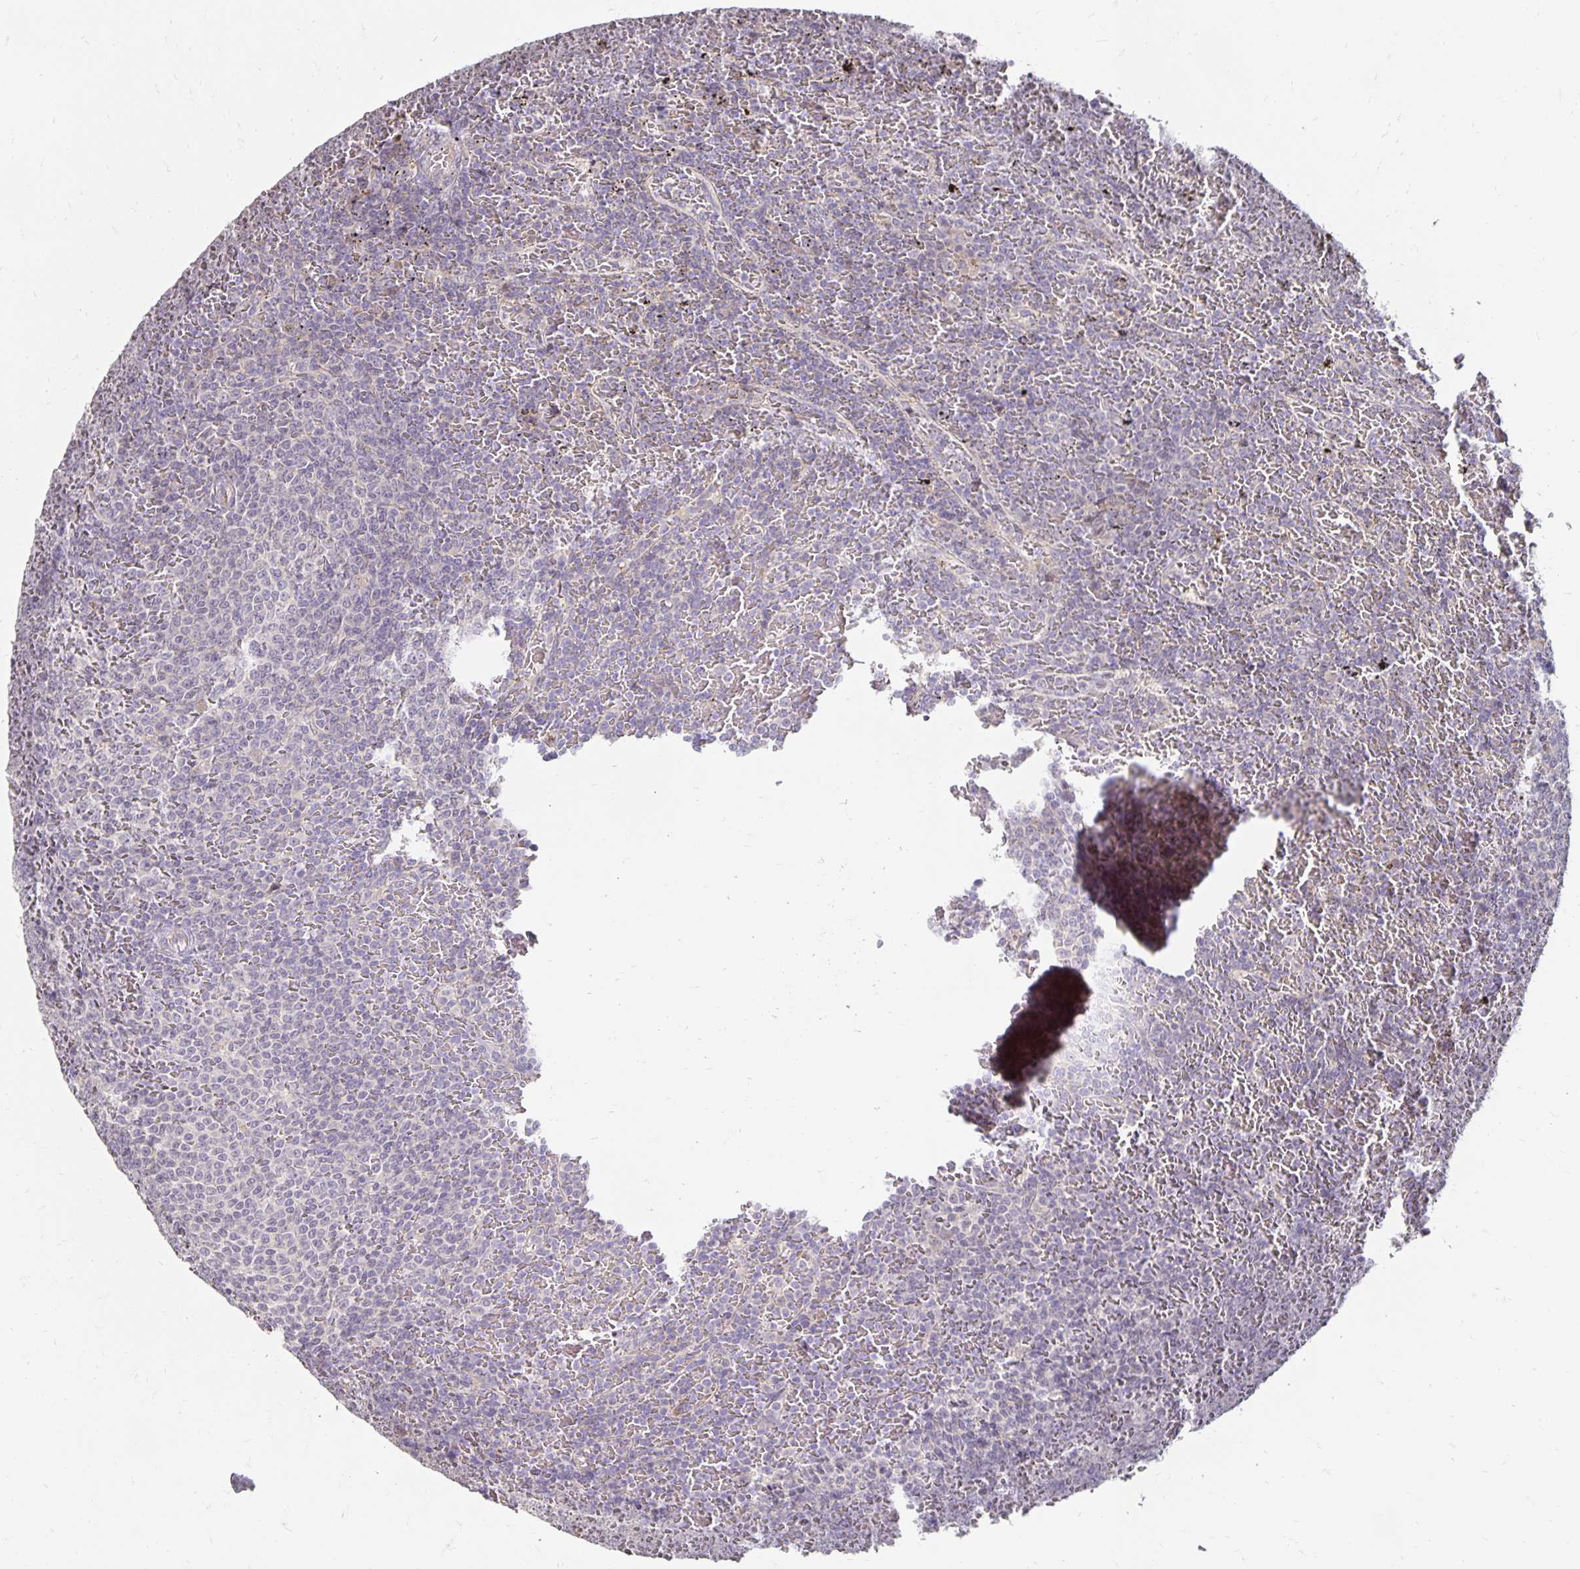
{"staining": {"intensity": "negative", "quantity": "none", "location": "none"}, "tissue": "lymphoma", "cell_type": "Tumor cells", "image_type": "cancer", "snomed": [{"axis": "morphology", "description": "Malignant lymphoma, non-Hodgkin's type, Low grade"}, {"axis": "topography", "description": "Spleen"}], "caption": "The image displays no staining of tumor cells in lymphoma.", "gene": "CST6", "patient": {"sex": "female", "age": 77}}